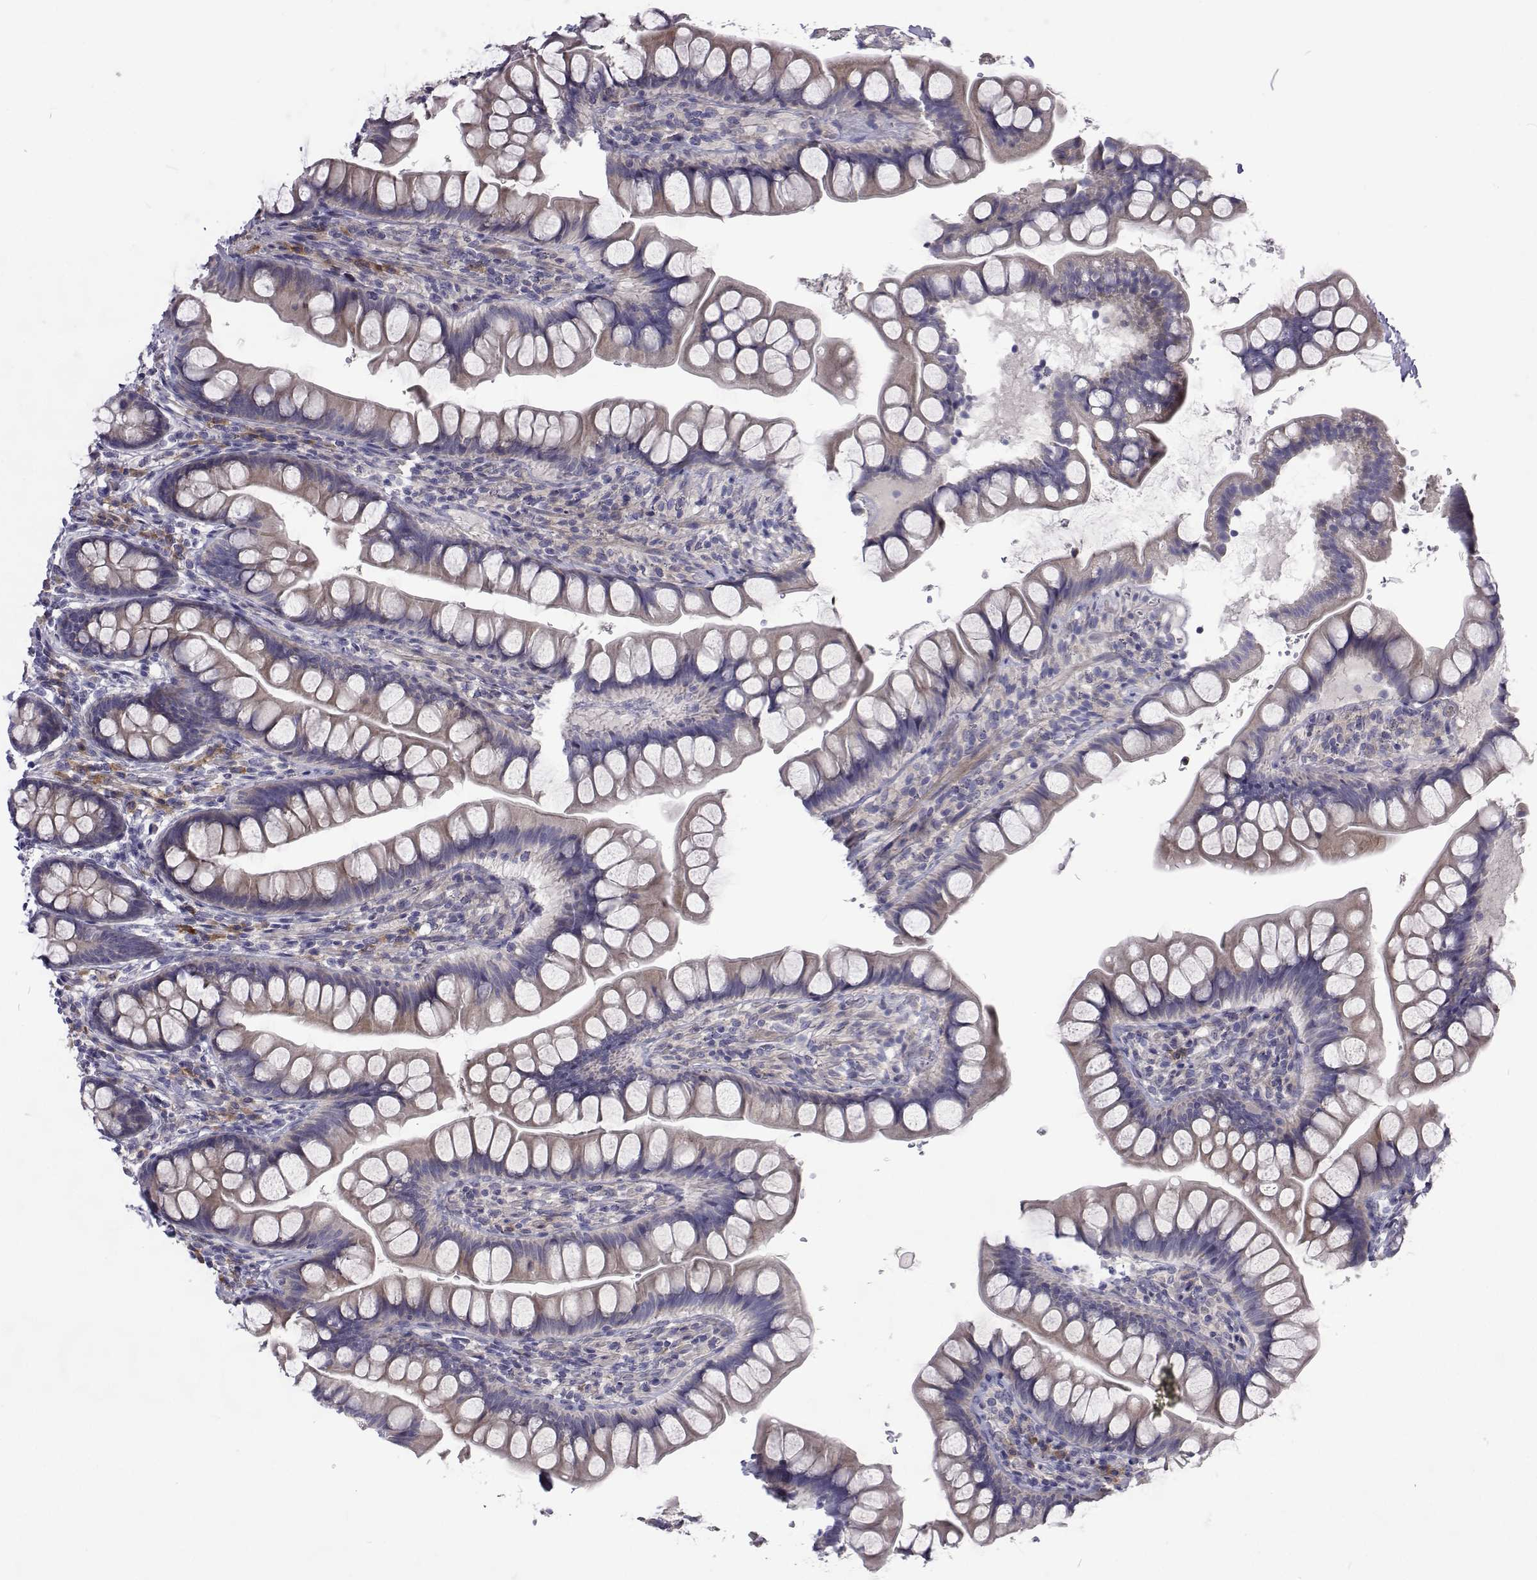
{"staining": {"intensity": "weak", "quantity": "25%-75%", "location": "cytoplasmic/membranous"}, "tissue": "small intestine", "cell_type": "Glandular cells", "image_type": "normal", "snomed": [{"axis": "morphology", "description": "Normal tissue, NOS"}, {"axis": "topography", "description": "Small intestine"}], "caption": "The immunohistochemical stain labels weak cytoplasmic/membranous positivity in glandular cells of benign small intestine. The staining is performed using DAB (3,3'-diaminobenzidine) brown chromogen to label protein expression. The nuclei are counter-stained blue using hematoxylin.", "gene": "NPR3", "patient": {"sex": "male", "age": 70}}